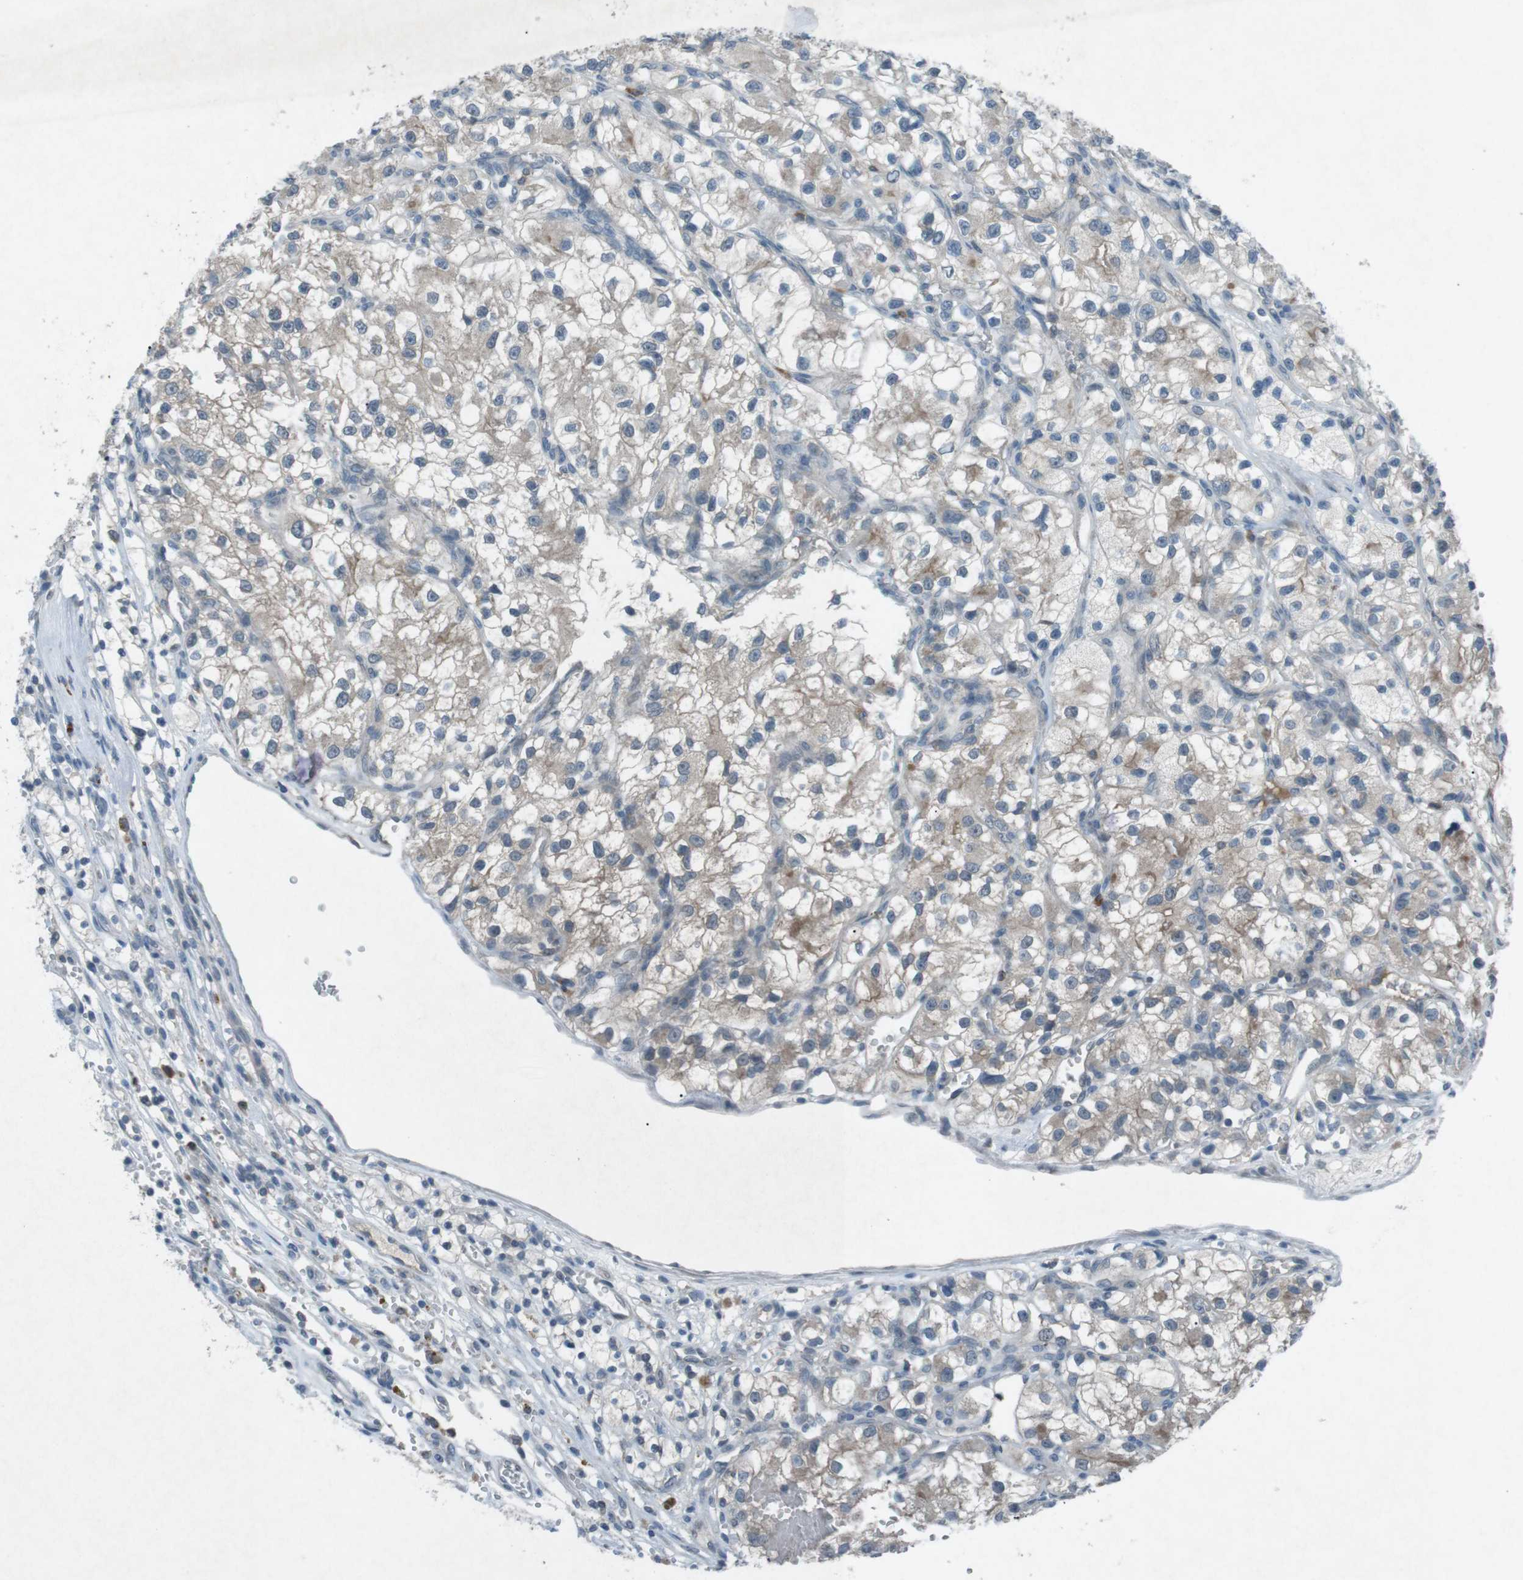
{"staining": {"intensity": "weak", "quantity": "25%-75%", "location": "cytoplasmic/membranous"}, "tissue": "renal cancer", "cell_type": "Tumor cells", "image_type": "cancer", "snomed": [{"axis": "morphology", "description": "Adenocarcinoma, NOS"}, {"axis": "topography", "description": "Kidney"}], "caption": "Immunohistochemistry (IHC) (DAB (3,3'-diaminobenzidine)) staining of human renal cancer (adenocarcinoma) exhibits weak cytoplasmic/membranous protein expression in approximately 25%-75% of tumor cells.", "gene": "FCRLA", "patient": {"sex": "female", "age": 57}}